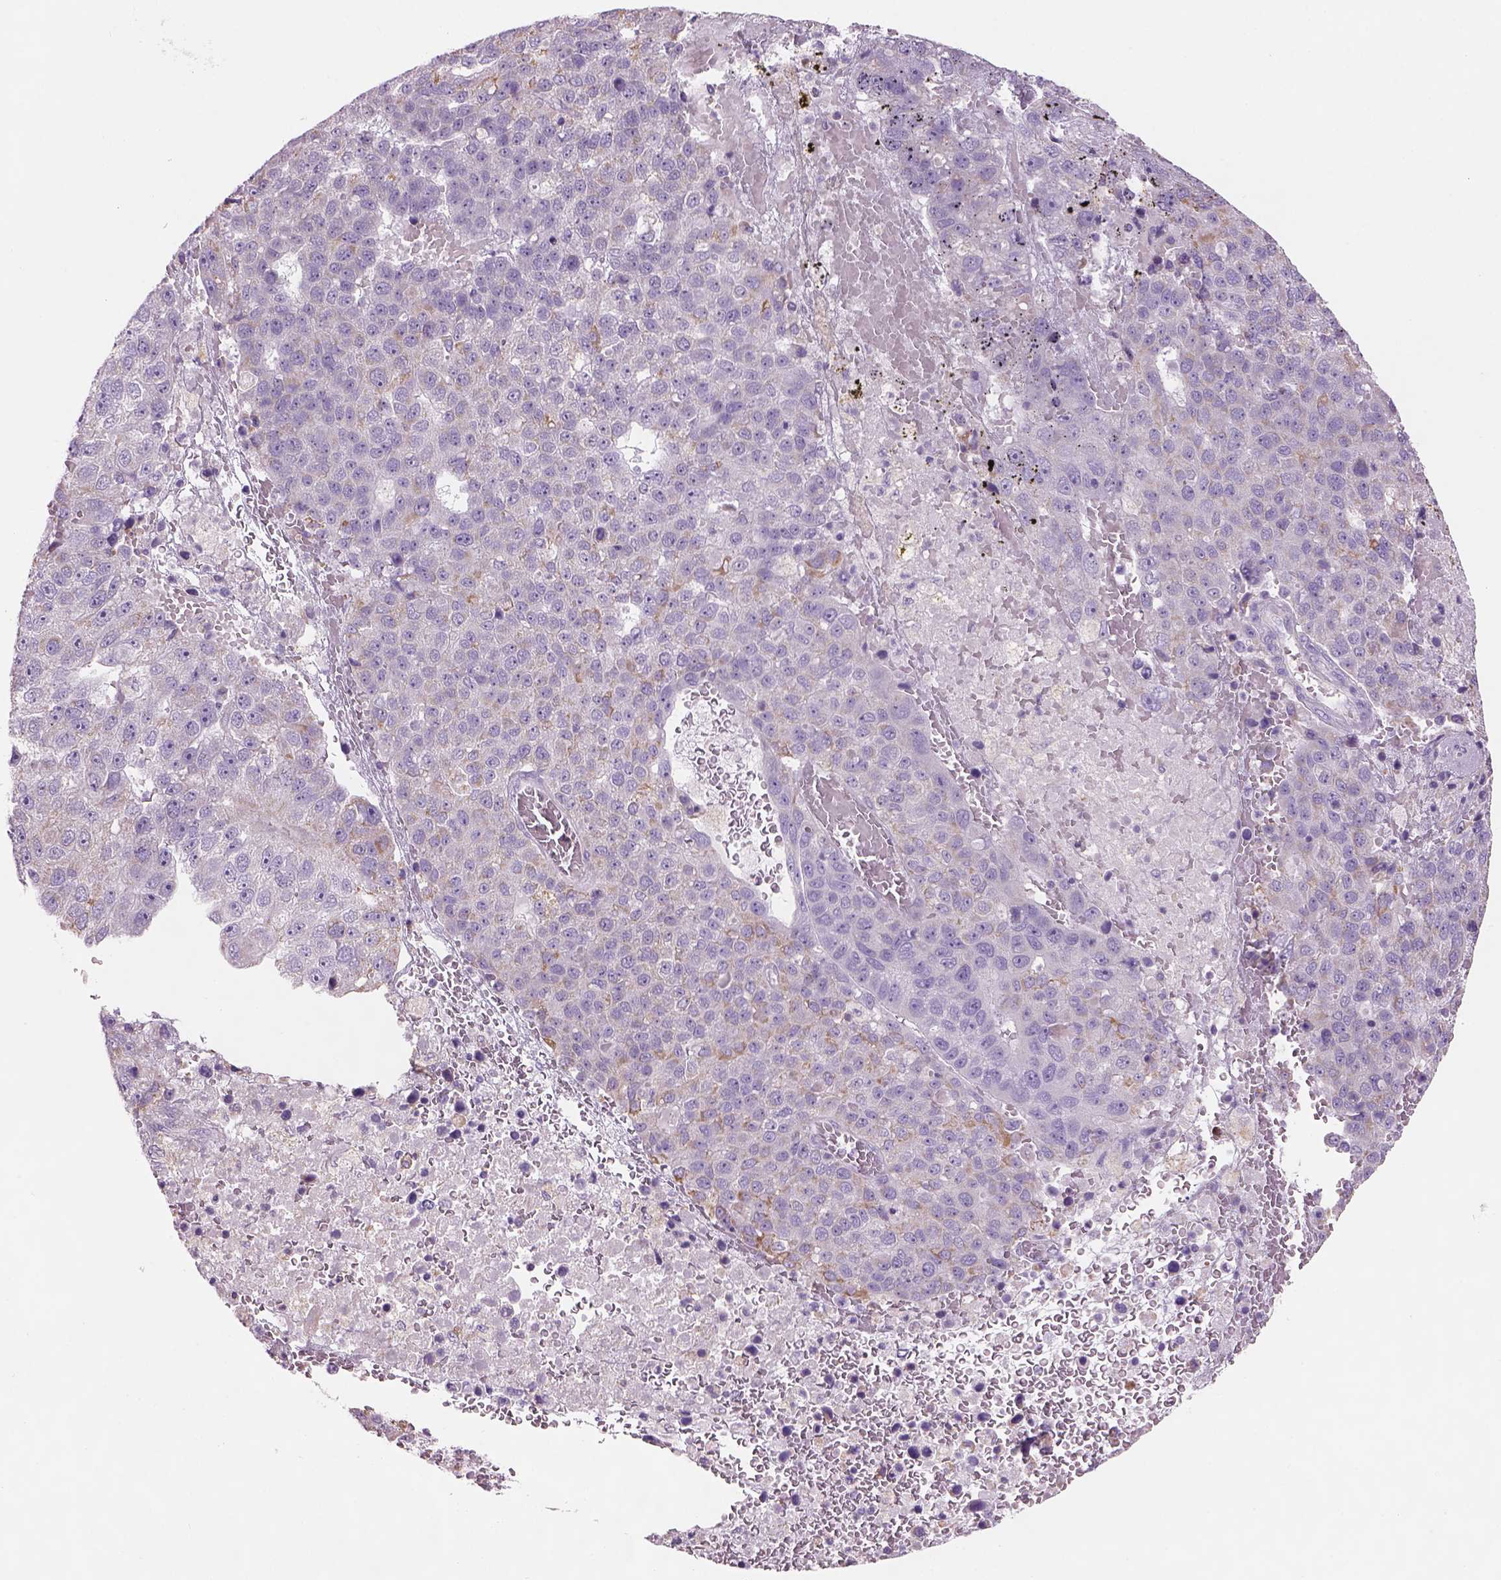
{"staining": {"intensity": "weak", "quantity": "<25%", "location": "cytoplasmic/membranous"}, "tissue": "pancreatic cancer", "cell_type": "Tumor cells", "image_type": "cancer", "snomed": [{"axis": "morphology", "description": "Adenocarcinoma, NOS"}, {"axis": "topography", "description": "Pancreas"}], "caption": "There is no significant positivity in tumor cells of adenocarcinoma (pancreatic).", "gene": "IFT52", "patient": {"sex": "female", "age": 61}}